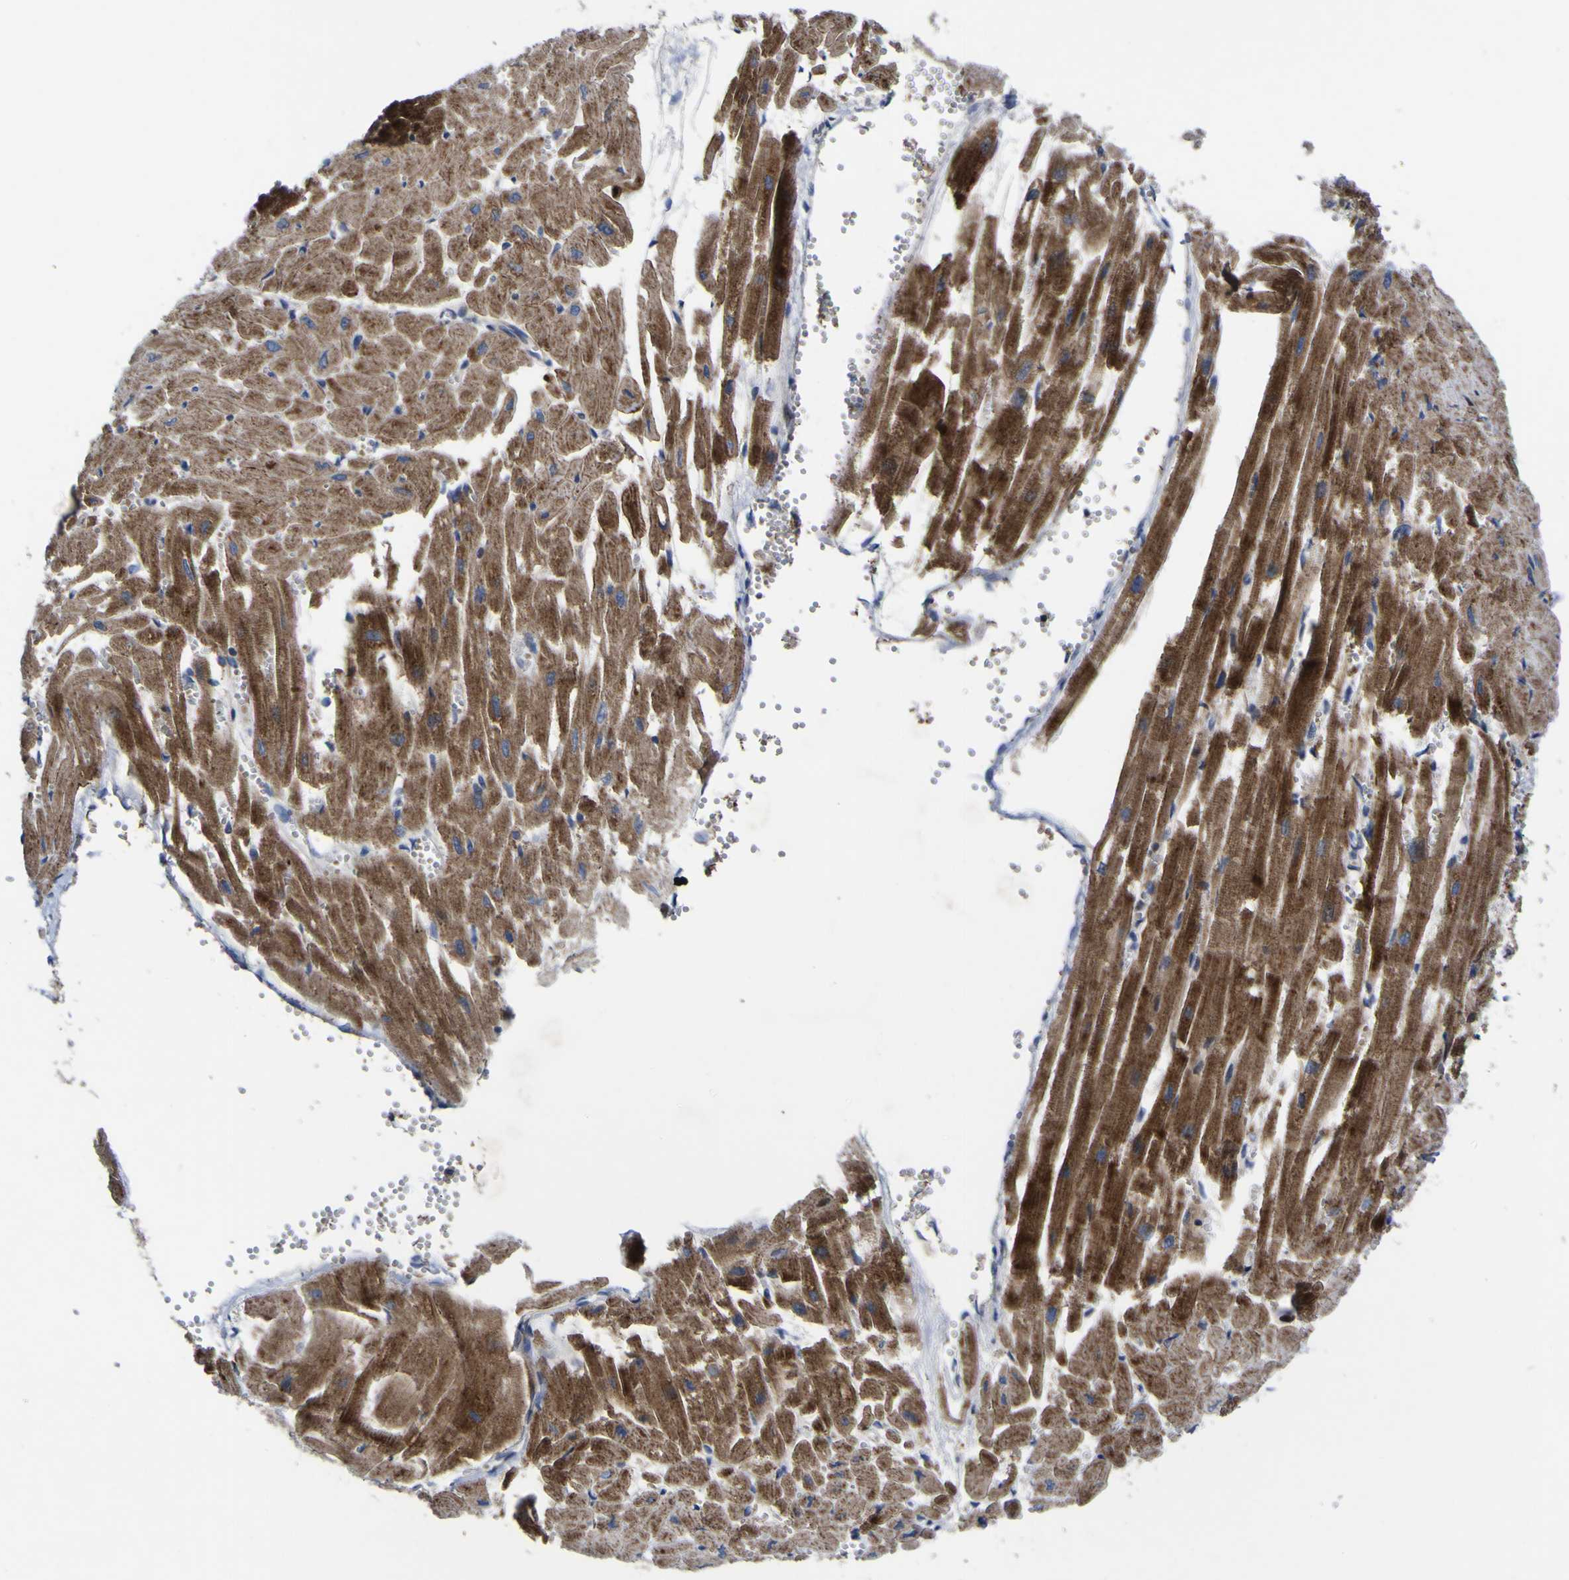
{"staining": {"intensity": "moderate", "quantity": ">75%", "location": "cytoplasmic/membranous"}, "tissue": "heart muscle", "cell_type": "Cardiomyocytes", "image_type": "normal", "snomed": [{"axis": "morphology", "description": "Normal tissue, NOS"}, {"axis": "topography", "description": "Heart"}], "caption": "Protein staining shows moderate cytoplasmic/membranous expression in about >75% of cardiomyocytes in benign heart muscle.", "gene": "NAV1", "patient": {"sex": "female", "age": 19}}